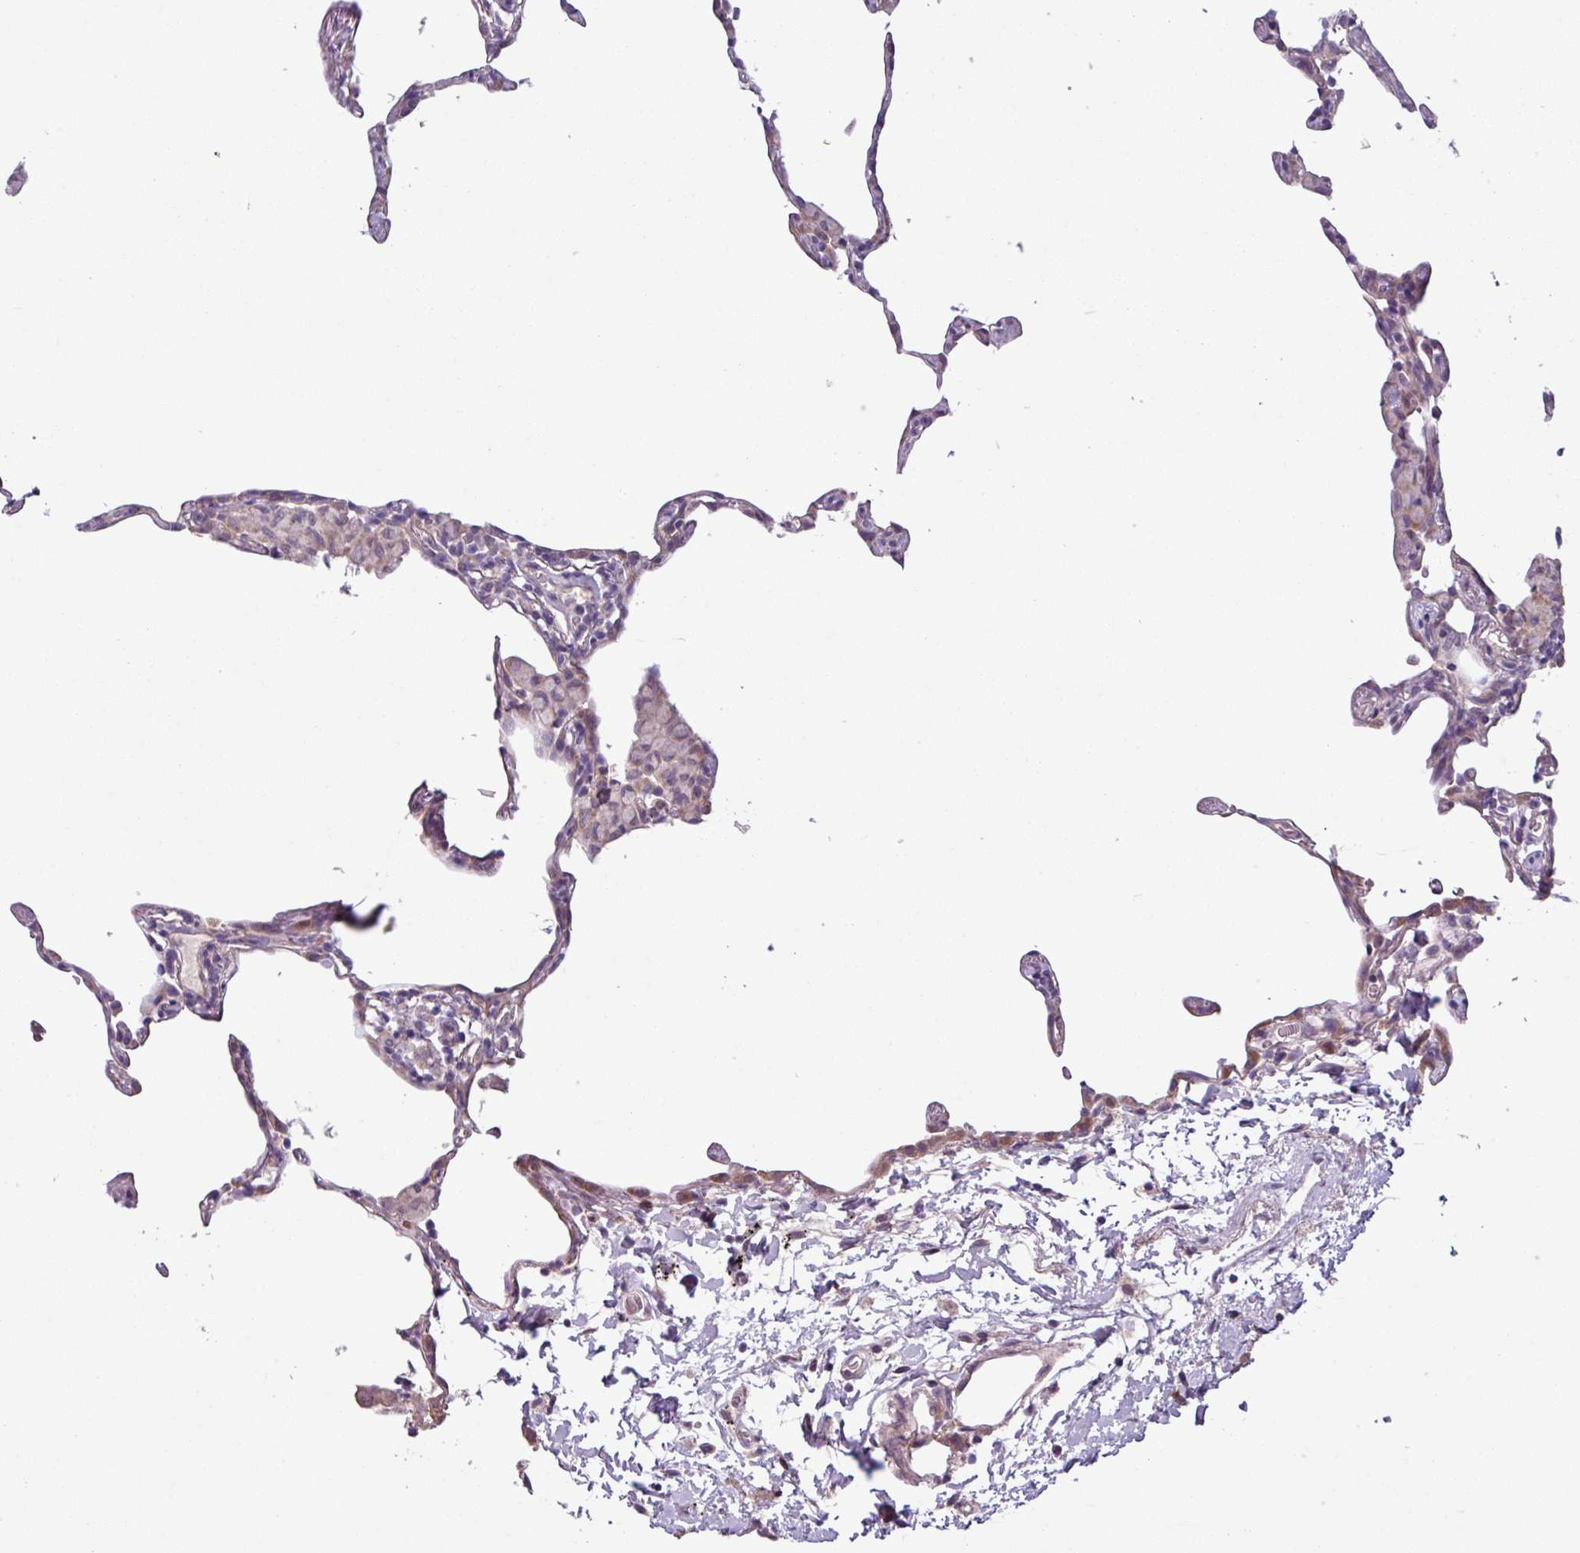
{"staining": {"intensity": "negative", "quantity": "none", "location": "none"}, "tissue": "lung", "cell_type": "Alveolar cells", "image_type": "normal", "snomed": [{"axis": "morphology", "description": "Normal tissue, NOS"}, {"axis": "topography", "description": "Lung"}], "caption": "Photomicrograph shows no significant protein expression in alveolar cells of normal lung. (DAB immunohistochemistry, high magnification).", "gene": "C20orf27", "patient": {"sex": "female", "age": 57}}